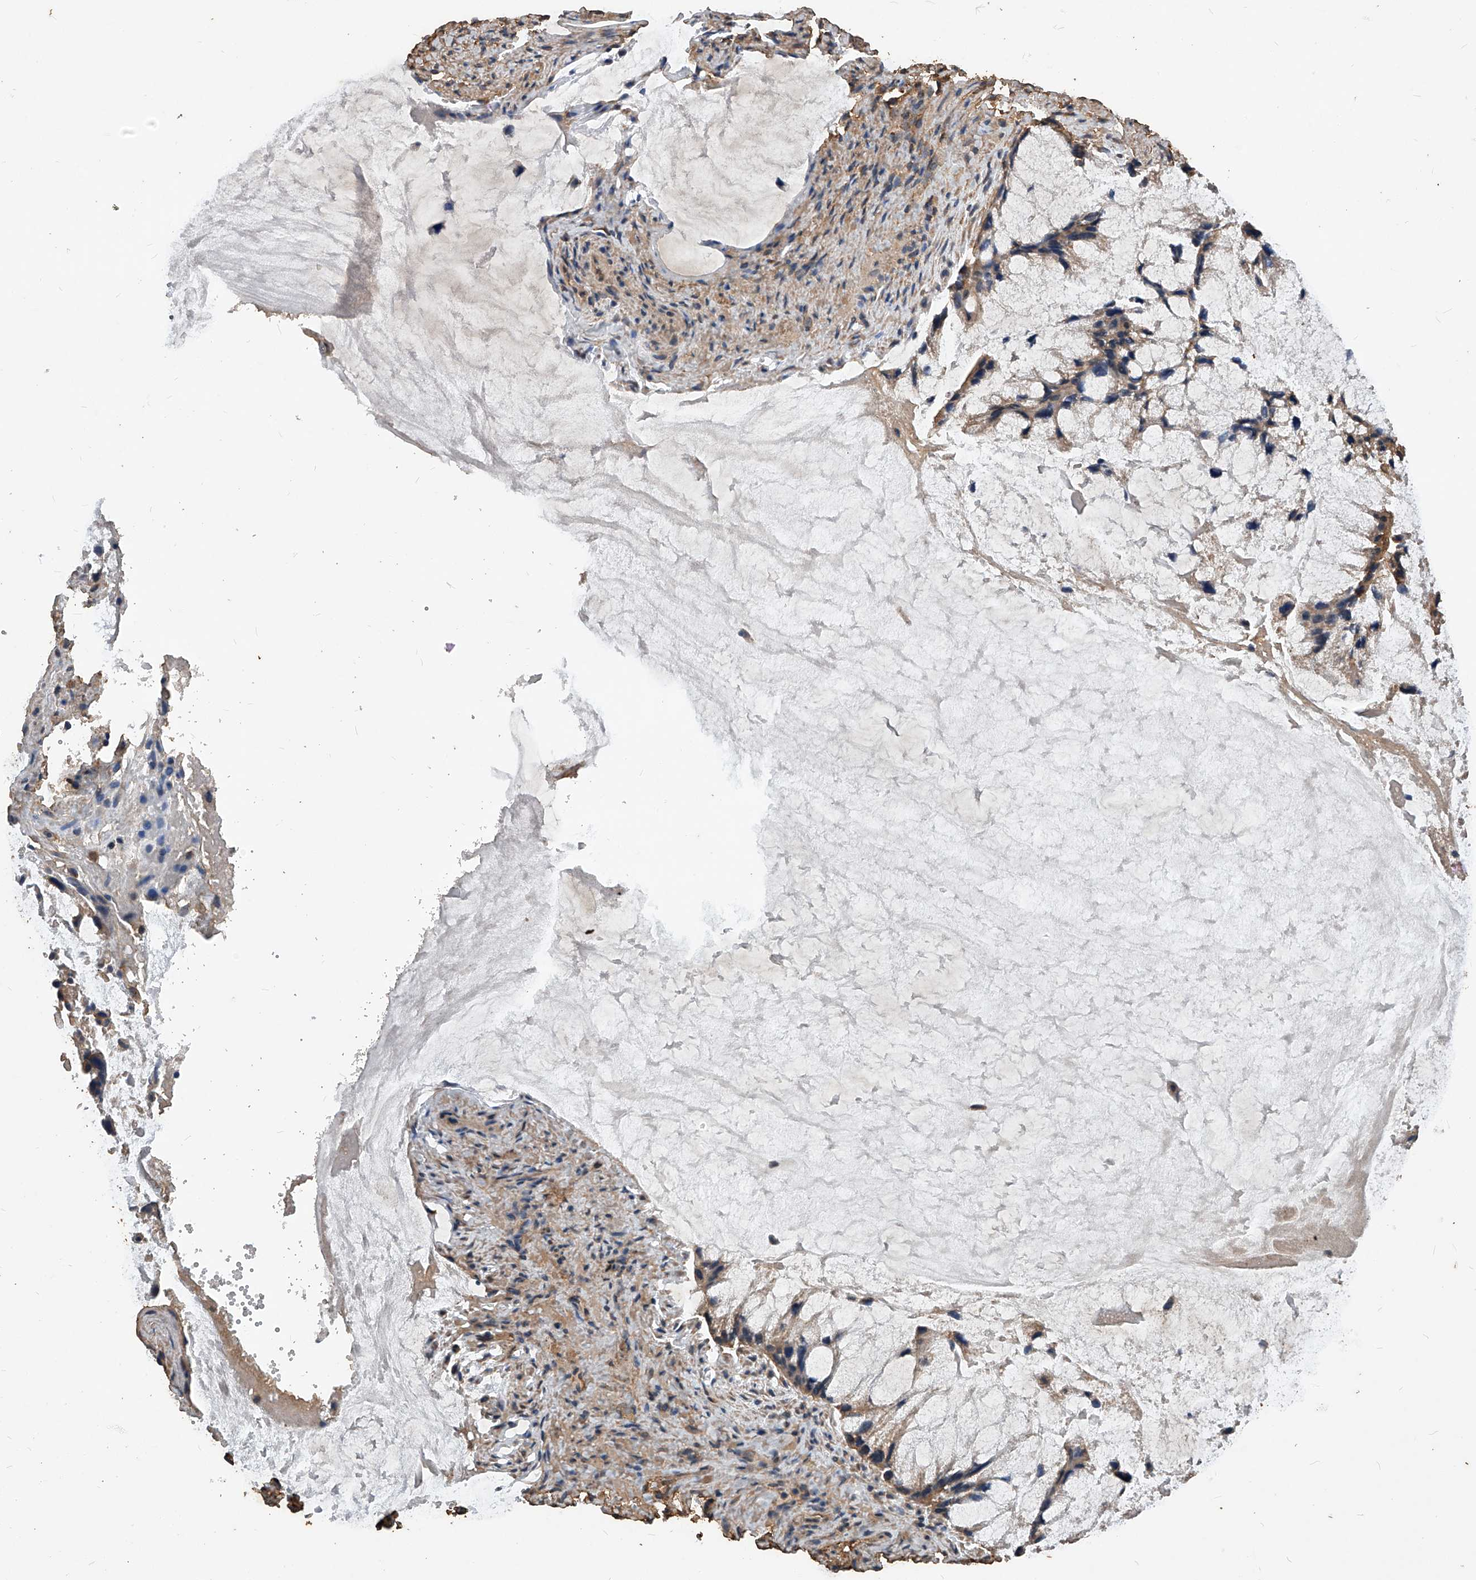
{"staining": {"intensity": "weak", "quantity": "25%-75%", "location": "cytoplasmic/membranous"}, "tissue": "ovarian cancer", "cell_type": "Tumor cells", "image_type": "cancer", "snomed": [{"axis": "morphology", "description": "Cystadenocarcinoma, mucinous, NOS"}, {"axis": "topography", "description": "Ovary"}], "caption": "Protein expression analysis of ovarian mucinous cystadenocarcinoma displays weak cytoplasmic/membranous staining in approximately 25%-75% of tumor cells. The staining was performed using DAB (3,3'-diaminobenzidine), with brown indicating positive protein expression. Nuclei are stained blue with hematoxylin.", "gene": "UCP2", "patient": {"sex": "female", "age": 37}}